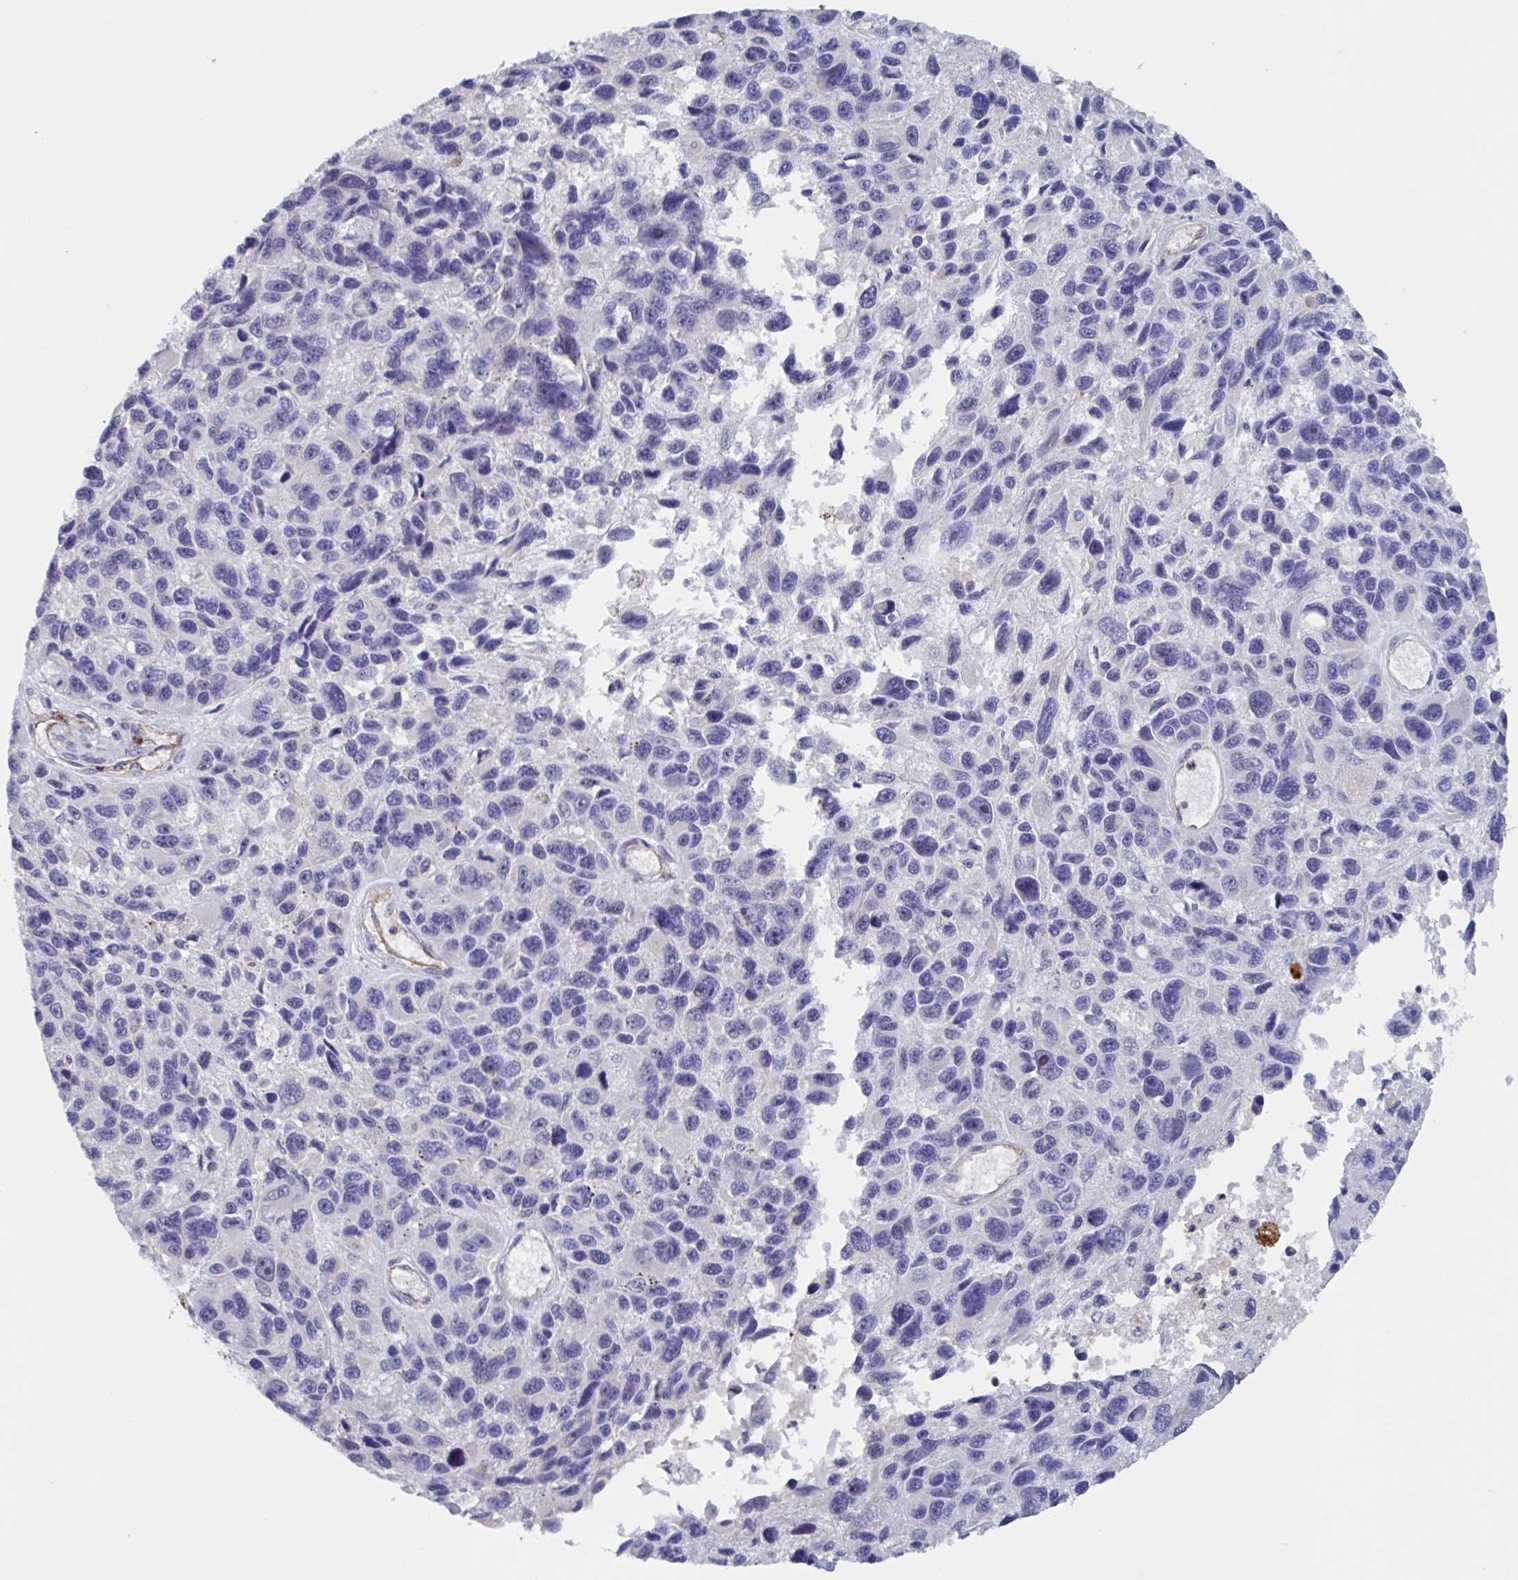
{"staining": {"intensity": "negative", "quantity": "none", "location": "none"}, "tissue": "melanoma", "cell_type": "Tumor cells", "image_type": "cancer", "snomed": [{"axis": "morphology", "description": "Malignant melanoma, NOS"}, {"axis": "topography", "description": "Skin"}], "caption": "Immunohistochemistry (IHC) histopathology image of malignant melanoma stained for a protein (brown), which reveals no expression in tumor cells.", "gene": "ST14", "patient": {"sex": "male", "age": 53}}